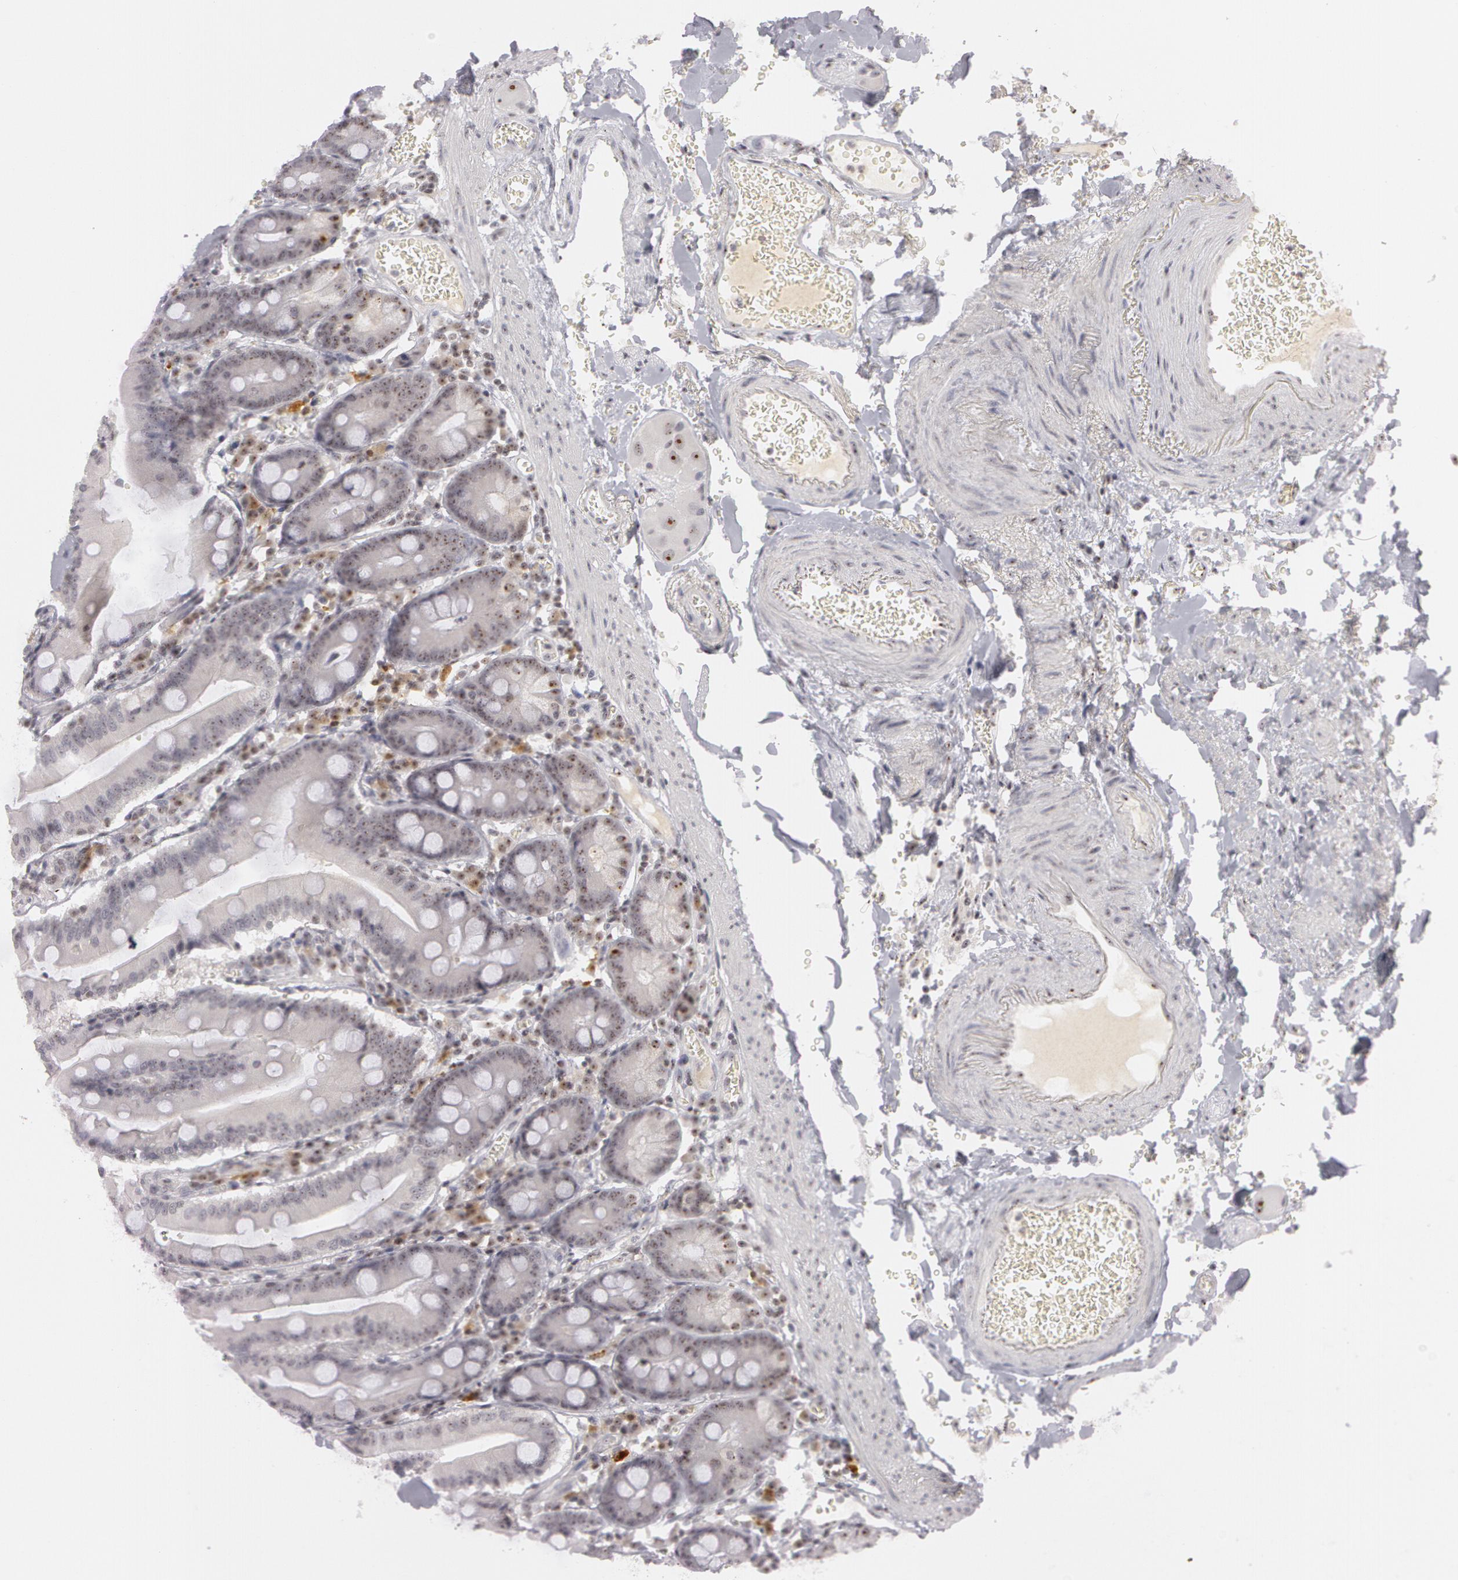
{"staining": {"intensity": "moderate", "quantity": "25%-75%", "location": "nuclear"}, "tissue": "small intestine", "cell_type": "Glandular cells", "image_type": "normal", "snomed": [{"axis": "morphology", "description": "Normal tissue, NOS"}, {"axis": "topography", "description": "Small intestine"}], "caption": "Immunohistochemical staining of normal human small intestine displays medium levels of moderate nuclear staining in approximately 25%-75% of glandular cells.", "gene": "FBL", "patient": {"sex": "male", "age": 71}}